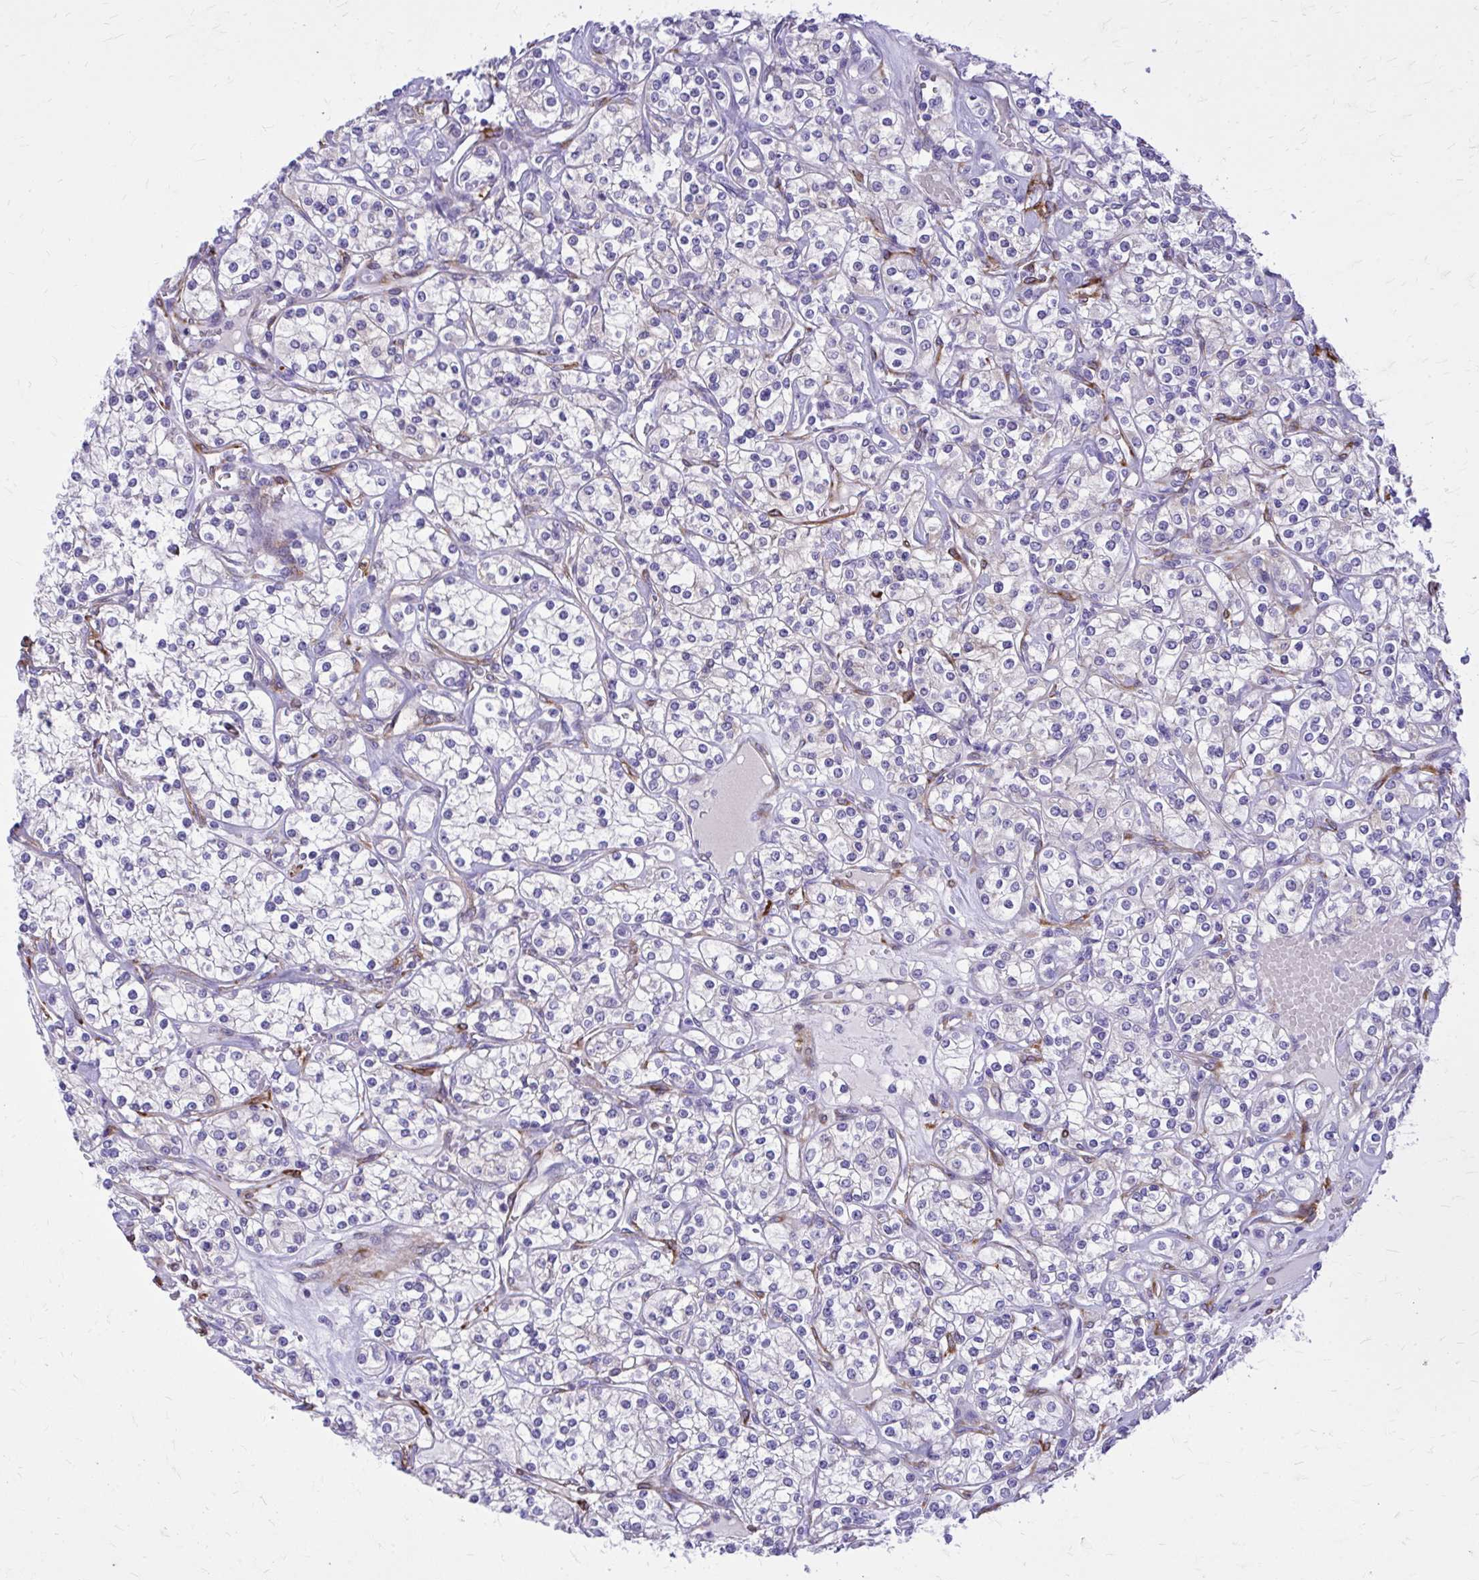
{"staining": {"intensity": "negative", "quantity": "none", "location": "none"}, "tissue": "renal cancer", "cell_type": "Tumor cells", "image_type": "cancer", "snomed": [{"axis": "morphology", "description": "Adenocarcinoma, NOS"}, {"axis": "topography", "description": "Kidney"}], "caption": "This is an immunohistochemistry photomicrograph of human renal cancer. There is no expression in tumor cells.", "gene": "EPB41L1", "patient": {"sex": "male", "age": 77}}